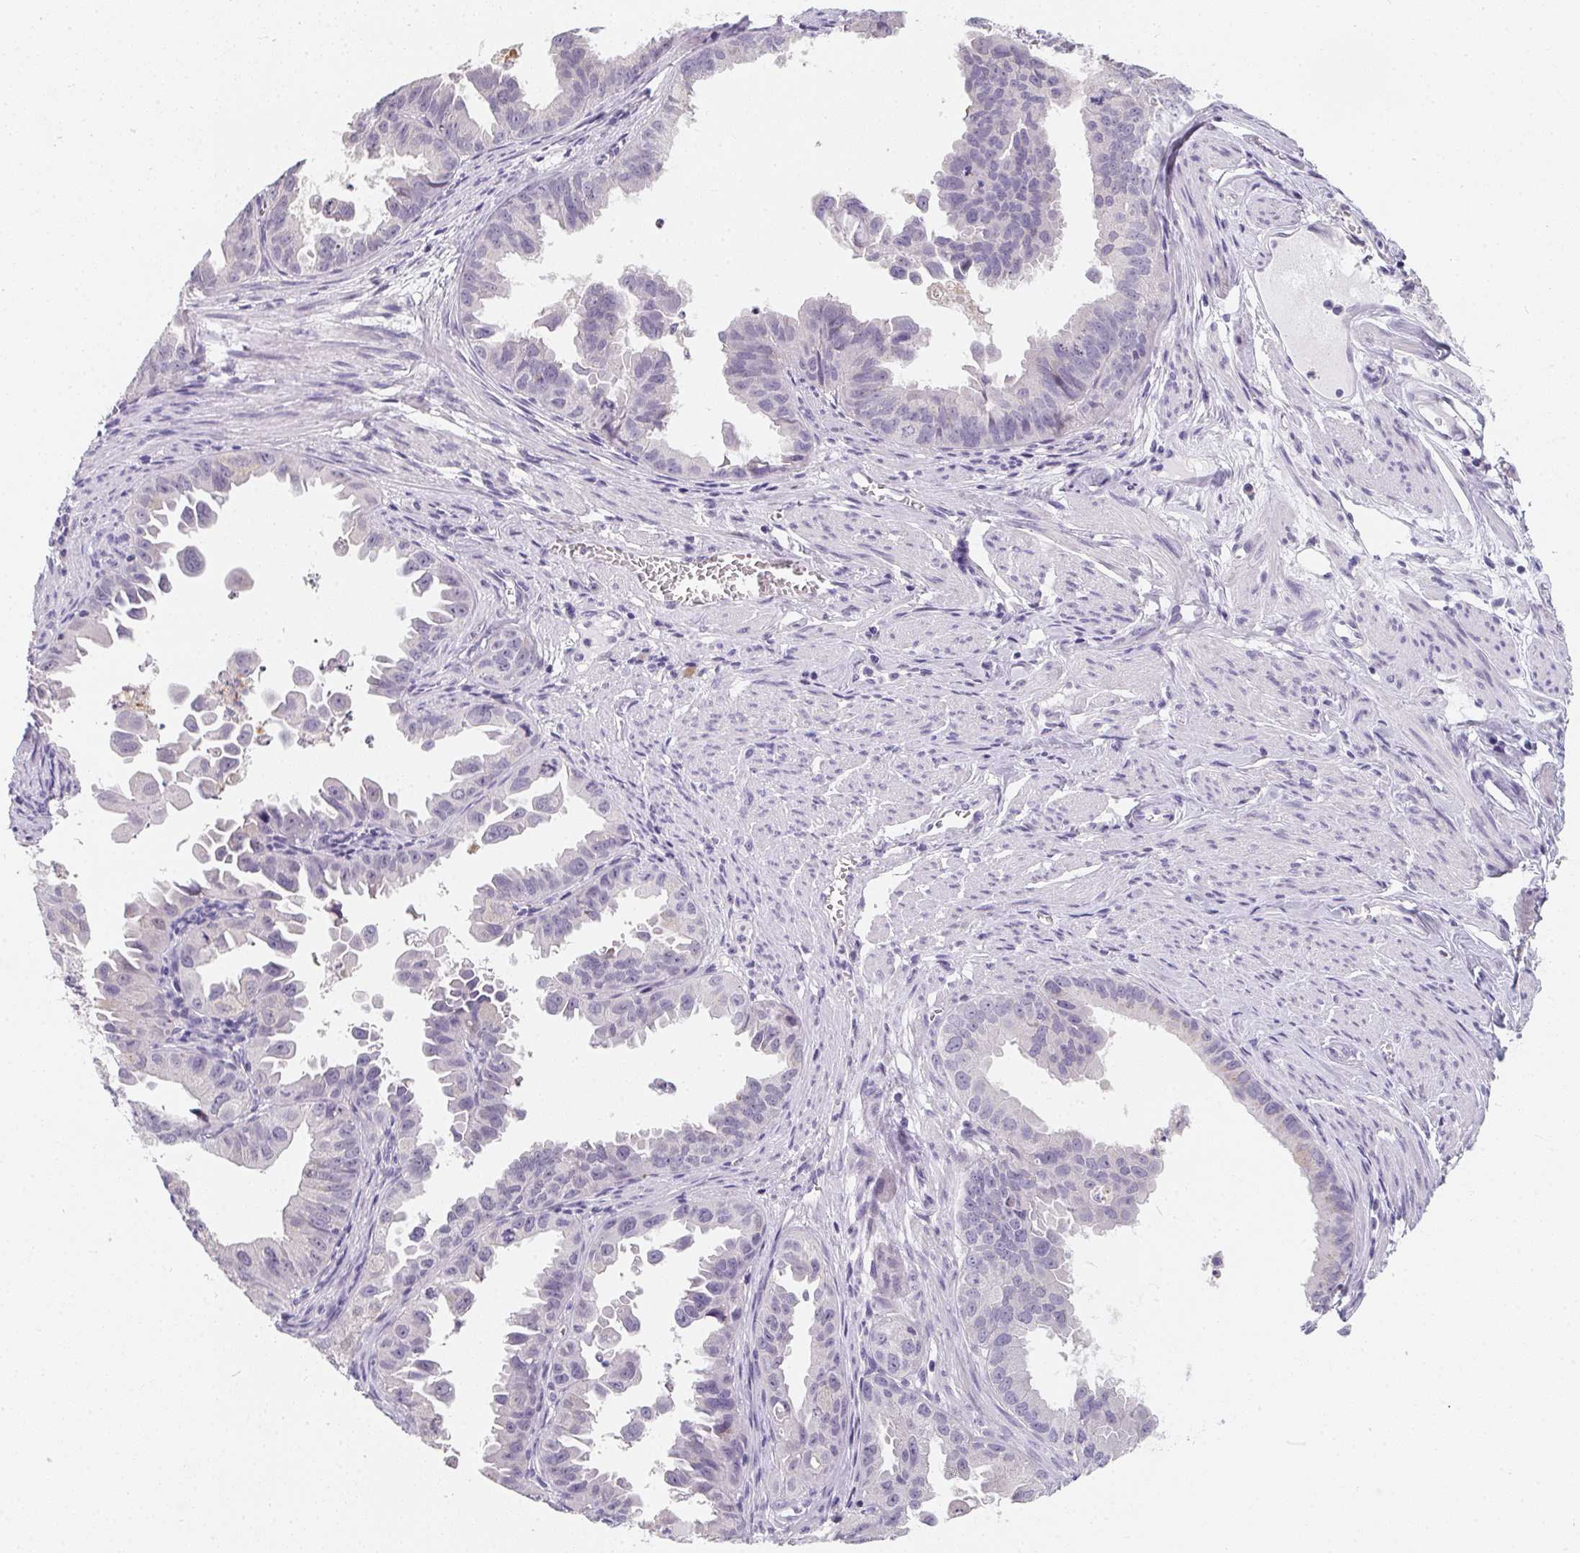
{"staining": {"intensity": "negative", "quantity": "none", "location": "none"}, "tissue": "ovarian cancer", "cell_type": "Tumor cells", "image_type": "cancer", "snomed": [{"axis": "morphology", "description": "Carcinoma, endometroid"}, {"axis": "topography", "description": "Ovary"}], "caption": "A histopathology image of human ovarian cancer (endometroid carcinoma) is negative for staining in tumor cells.", "gene": "MAP1A", "patient": {"sex": "female", "age": 85}}